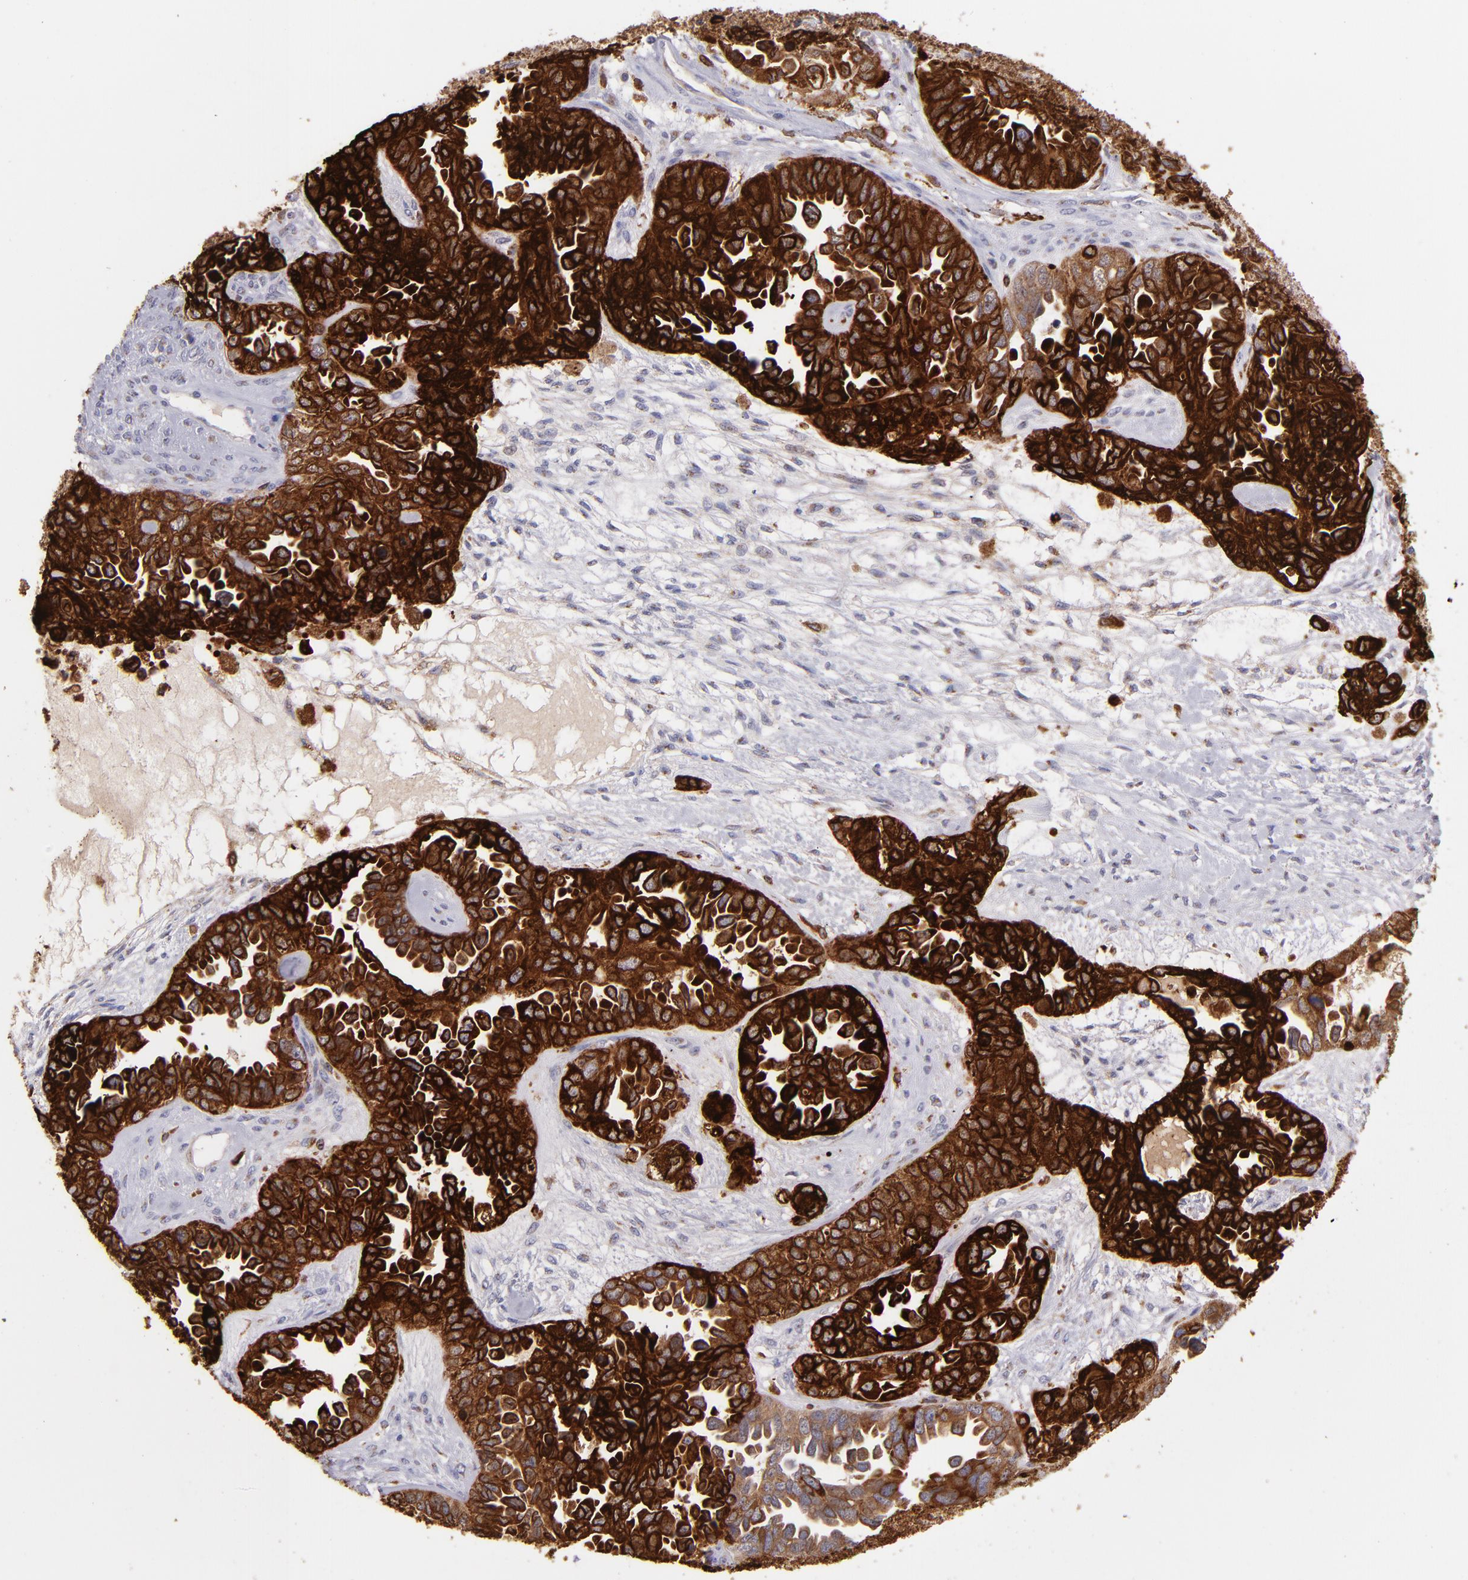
{"staining": {"intensity": "strong", "quantity": ">75%", "location": "cytoplasmic/membranous"}, "tissue": "ovarian cancer", "cell_type": "Tumor cells", "image_type": "cancer", "snomed": [{"axis": "morphology", "description": "Cystadenocarcinoma, serous, NOS"}, {"axis": "topography", "description": "Ovary"}], "caption": "A brown stain highlights strong cytoplasmic/membranous staining of a protein in ovarian cancer tumor cells.", "gene": "PTGS1", "patient": {"sex": "female", "age": 82}}